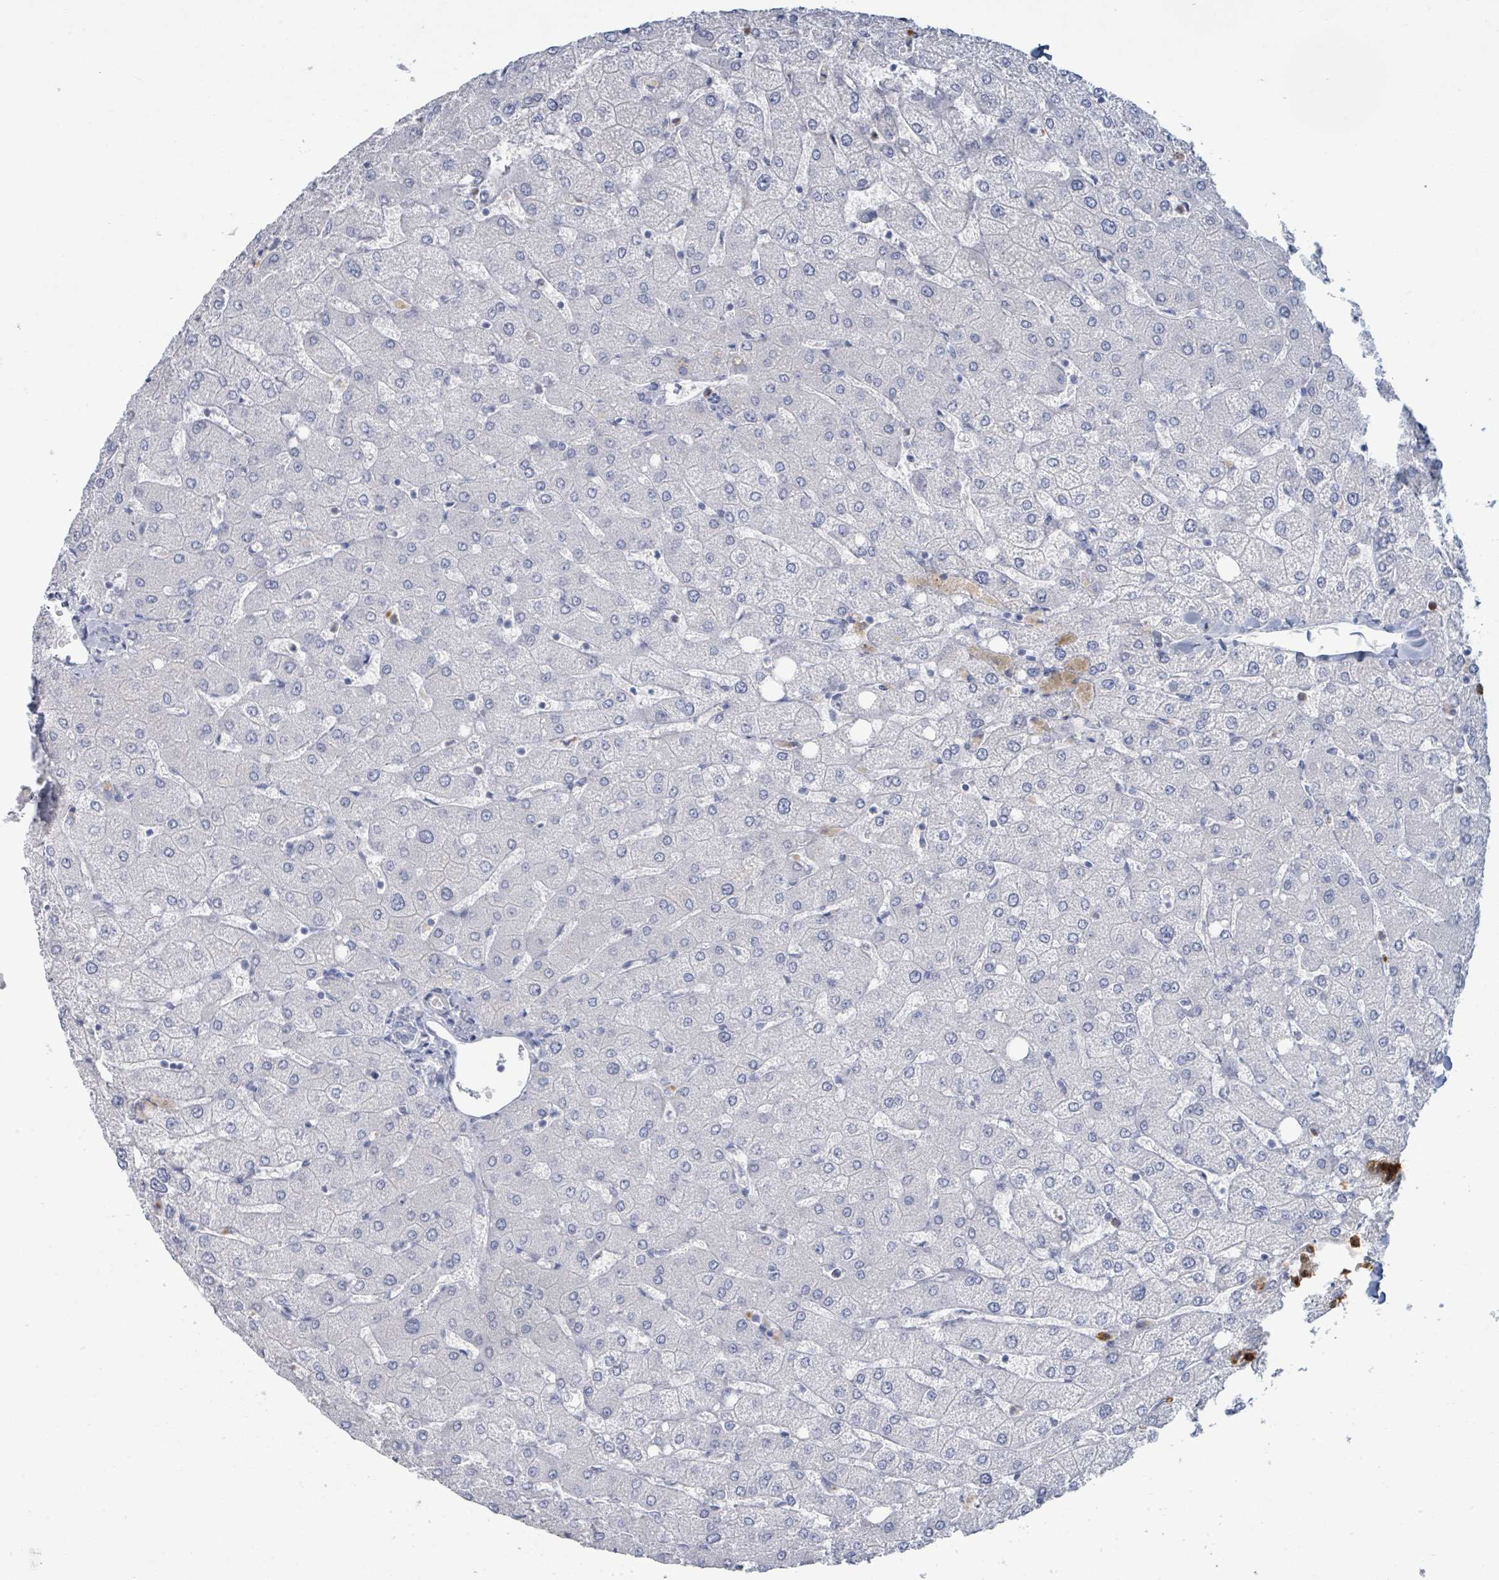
{"staining": {"intensity": "negative", "quantity": "none", "location": "none"}, "tissue": "liver", "cell_type": "Cholangiocytes", "image_type": "normal", "snomed": [{"axis": "morphology", "description": "Normal tissue, NOS"}, {"axis": "topography", "description": "Liver"}], "caption": "IHC micrograph of normal human liver stained for a protein (brown), which demonstrates no expression in cholangiocytes.", "gene": "DEFA4", "patient": {"sex": "female", "age": 54}}